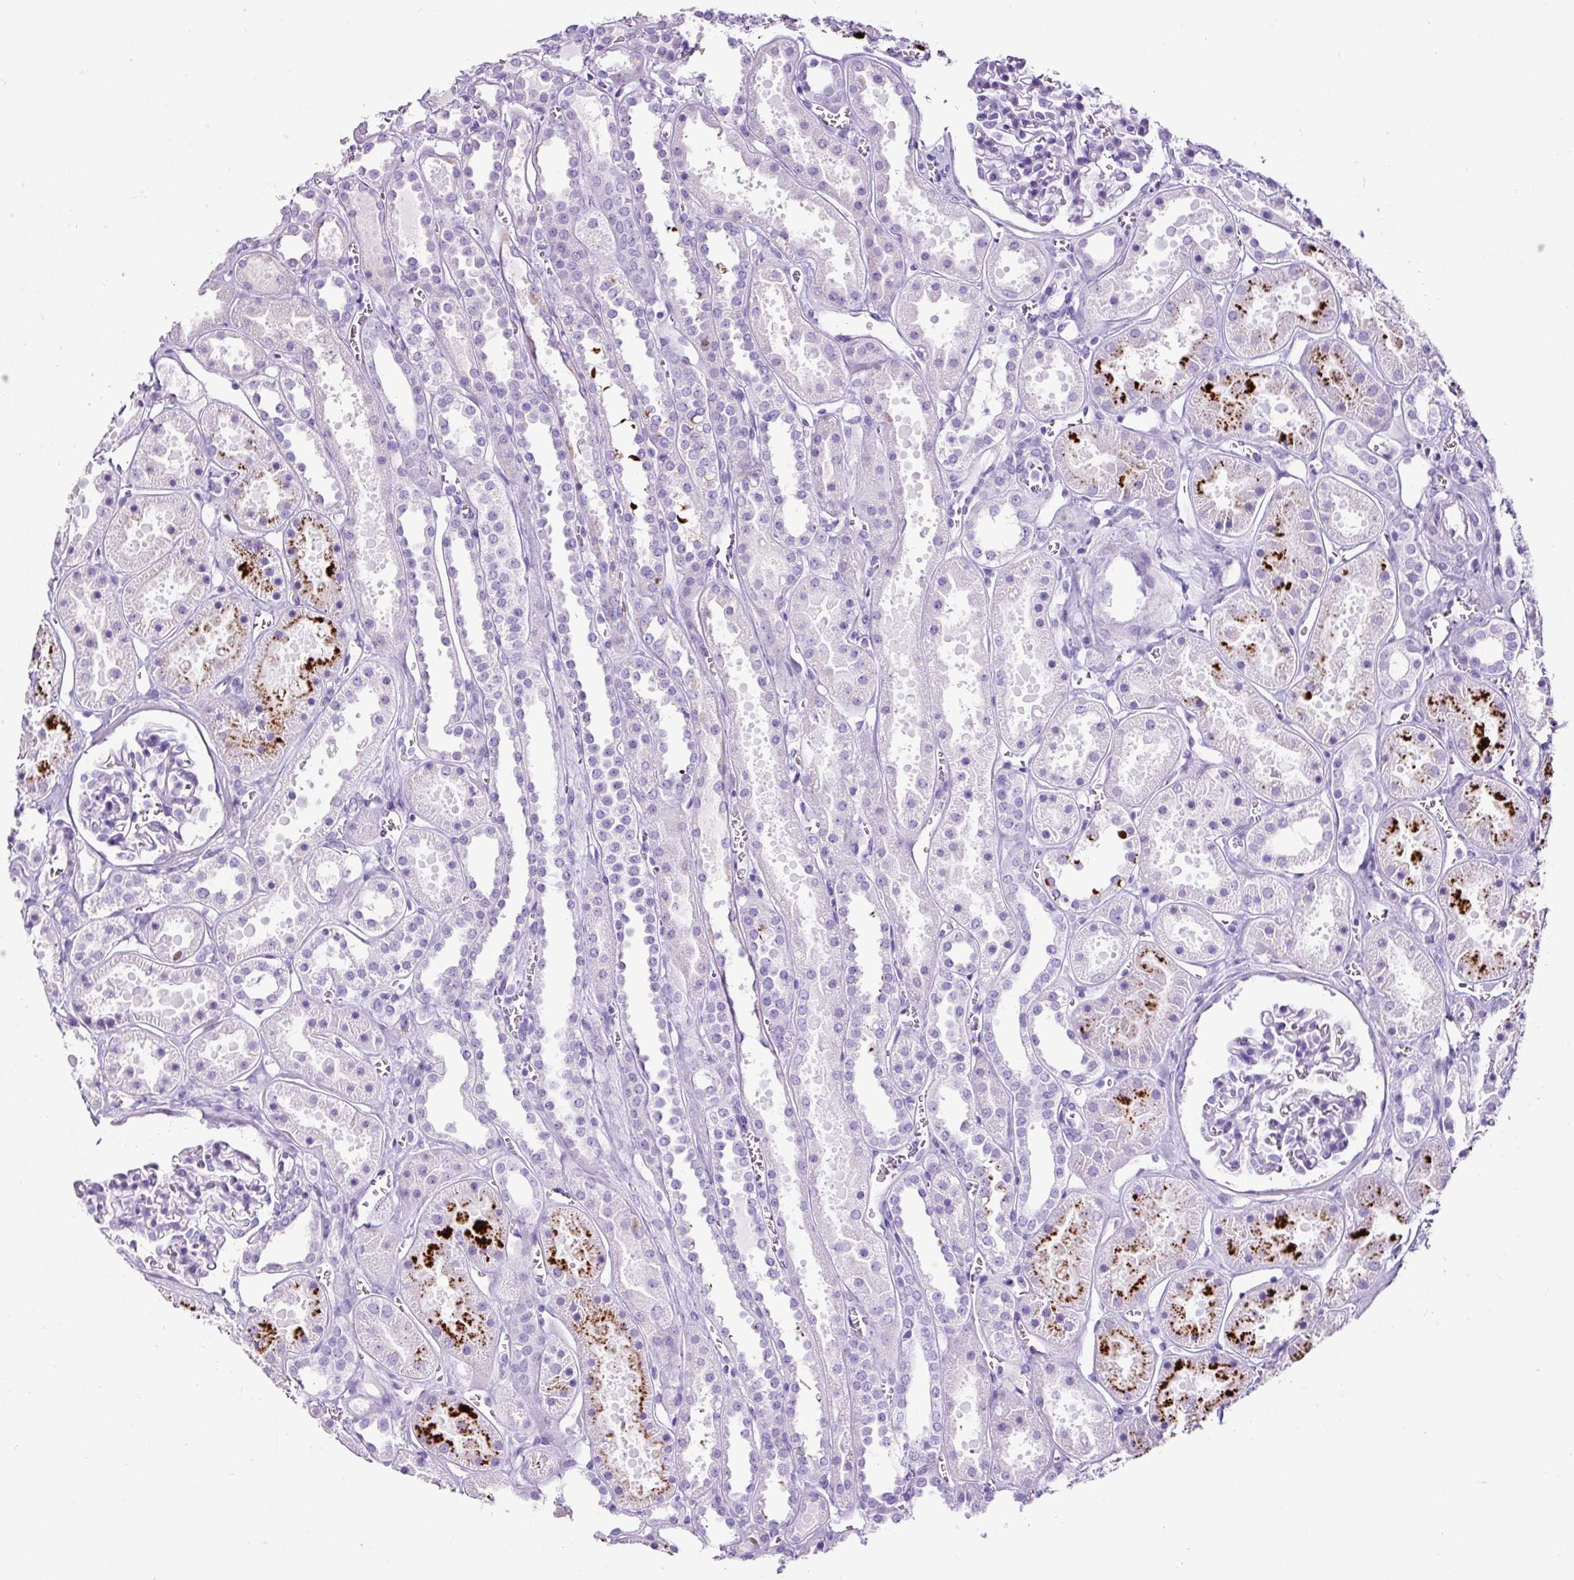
{"staining": {"intensity": "negative", "quantity": "none", "location": "none"}, "tissue": "kidney", "cell_type": "Cells in glomeruli", "image_type": "normal", "snomed": [{"axis": "morphology", "description": "Normal tissue, NOS"}, {"axis": "topography", "description": "Kidney"}], "caption": "DAB (3,3'-diaminobenzidine) immunohistochemical staining of normal kidney demonstrates no significant staining in cells in glomeruli.", "gene": "TMEM200B", "patient": {"sex": "female", "age": 41}}